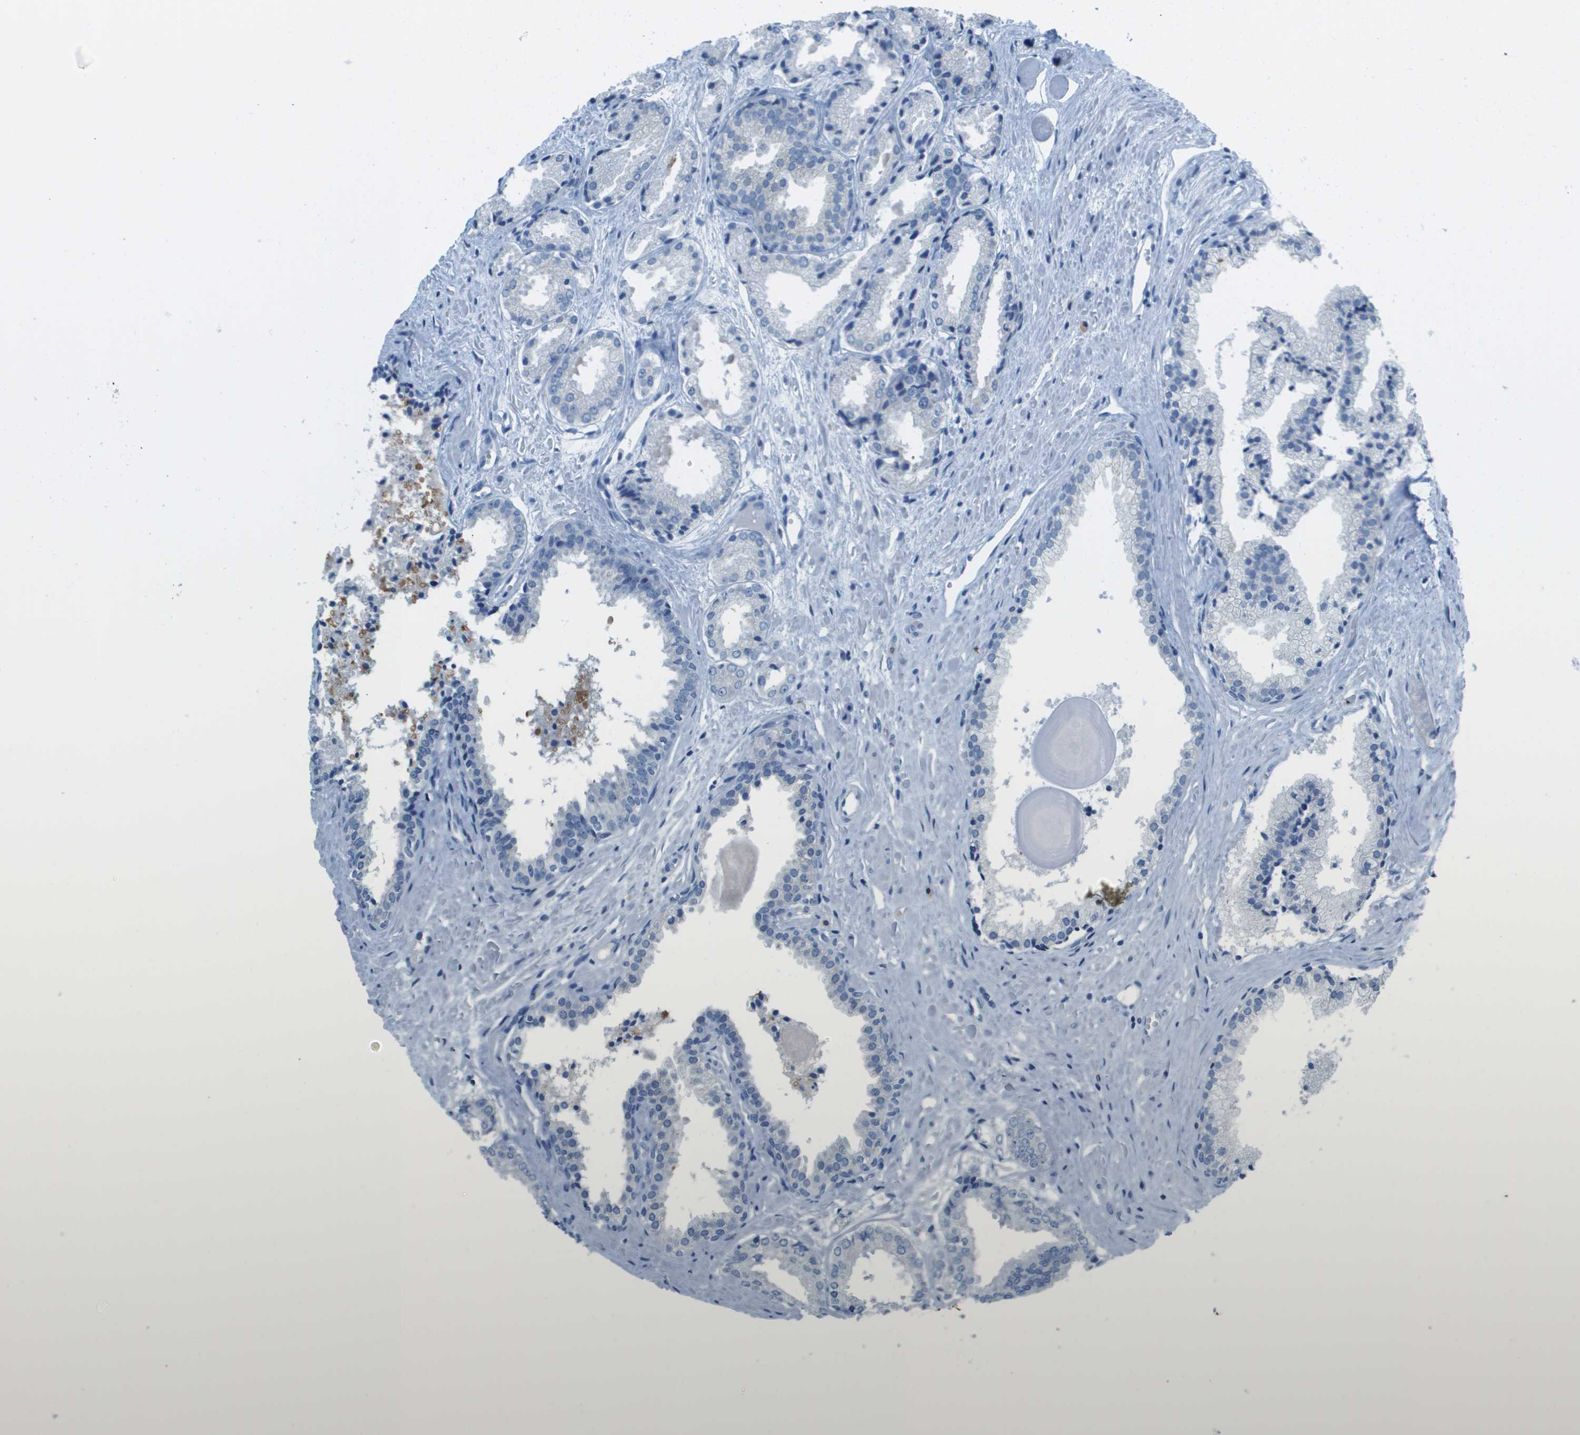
{"staining": {"intensity": "negative", "quantity": "none", "location": "none"}, "tissue": "prostate cancer", "cell_type": "Tumor cells", "image_type": "cancer", "snomed": [{"axis": "morphology", "description": "Adenocarcinoma, Low grade"}, {"axis": "topography", "description": "Prostate"}], "caption": "Immunohistochemistry (IHC) histopathology image of neoplastic tissue: adenocarcinoma (low-grade) (prostate) stained with DAB demonstrates no significant protein expression in tumor cells.", "gene": "PTGDR2", "patient": {"sex": "male", "age": 53}}